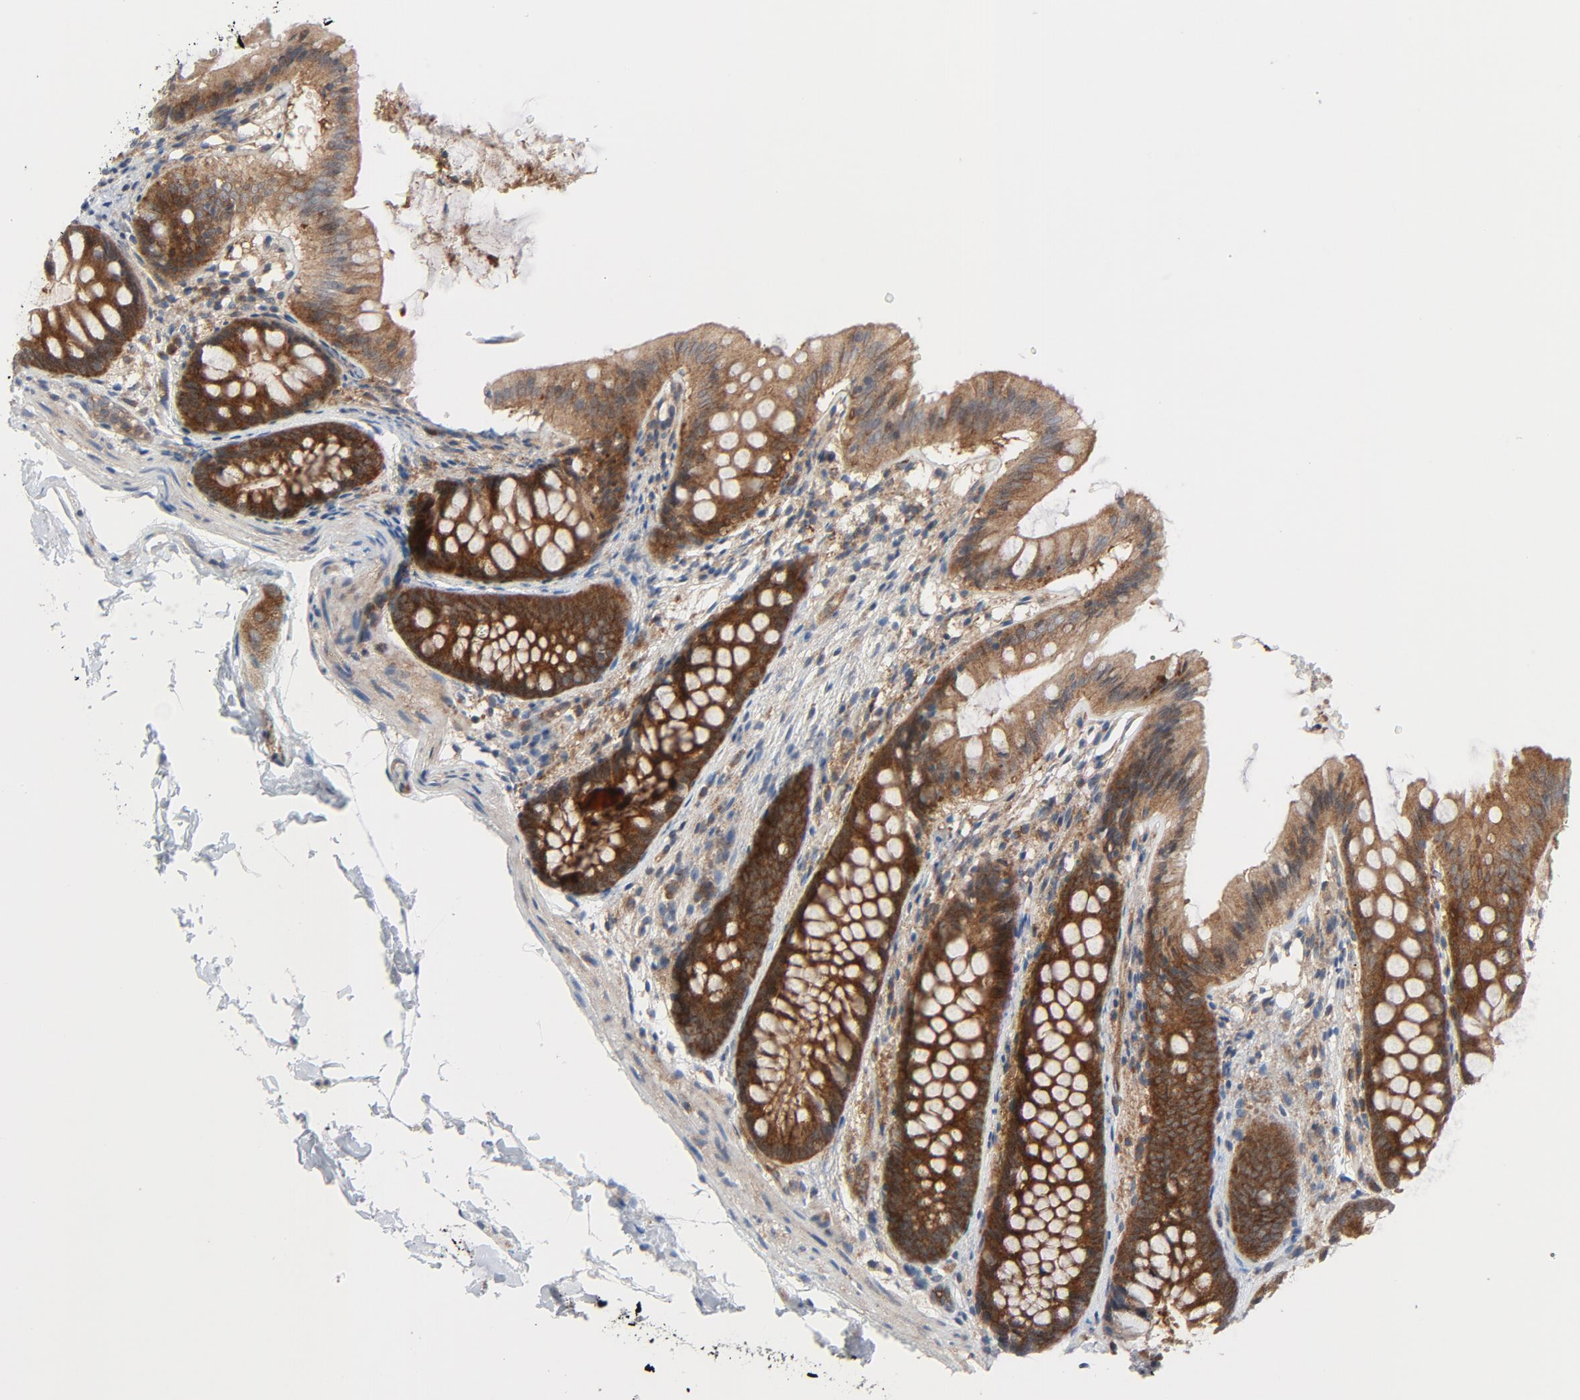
{"staining": {"intensity": "weak", "quantity": ">75%", "location": "cytoplasmic/membranous"}, "tissue": "colon", "cell_type": "Endothelial cells", "image_type": "normal", "snomed": [{"axis": "morphology", "description": "Normal tissue, NOS"}, {"axis": "topography", "description": "Smooth muscle"}, {"axis": "topography", "description": "Colon"}], "caption": "A brown stain shows weak cytoplasmic/membranous staining of a protein in endothelial cells of unremarkable colon.", "gene": "TSG101", "patient": {"sex": "male", "age": 67}}